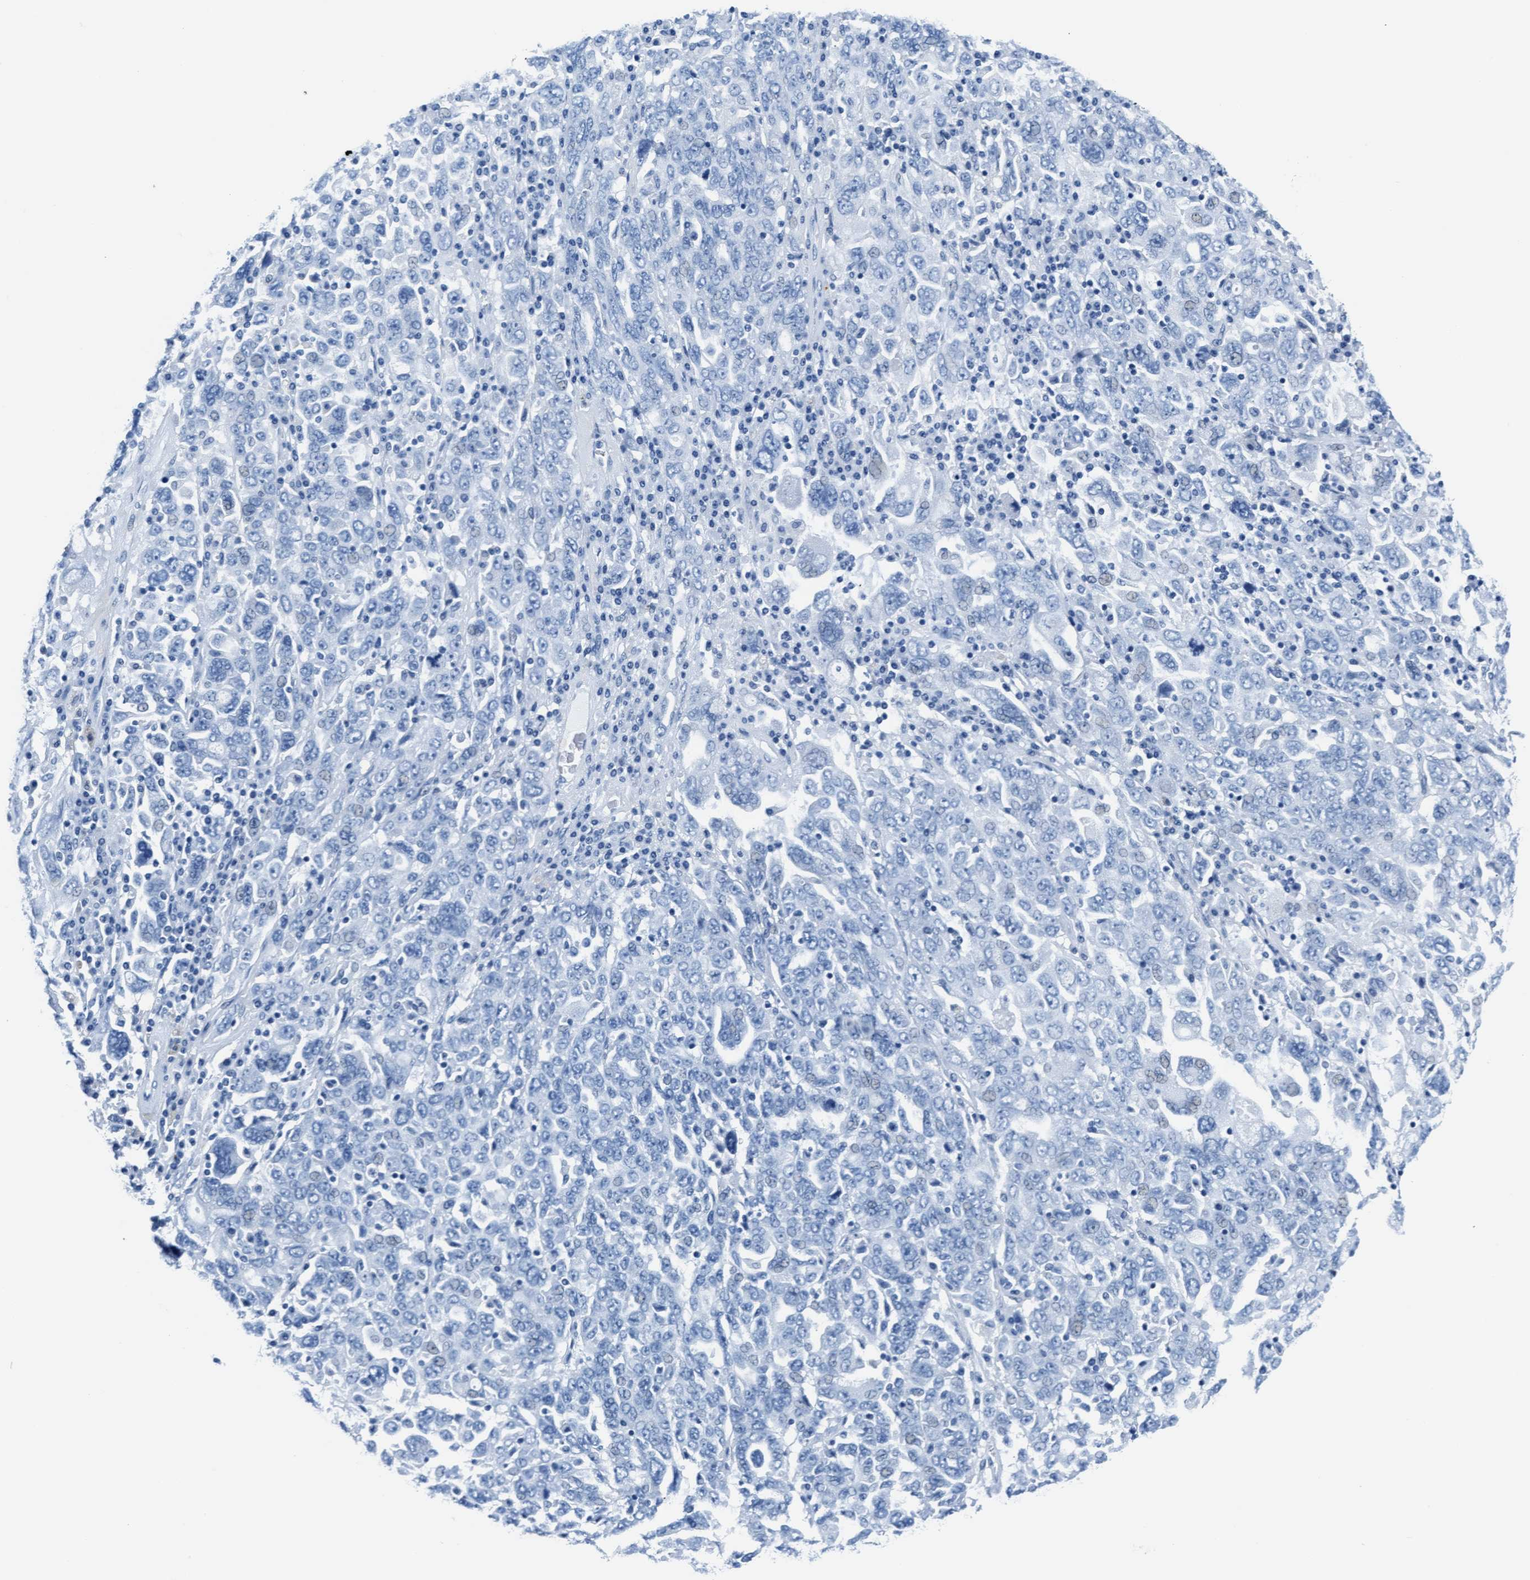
{"staining": {"intensity": "negative", "quantity": "none", "location": "none"}, "tissue": "ovarian cancer", "cell_type": "Tumor cells", "image_type": "cancer", "snomed": [{"axis": "morphology", "description": "Carcinoma, endometroid"}, {"axis": "topography", "description": "Ovary"}], "caption": "An image of human ovarian cancer (endometroid carcinoma) is negative for staining in tumor cells.", "gene": "MMP8", "patient": {"sex": "female", "age": 62}}